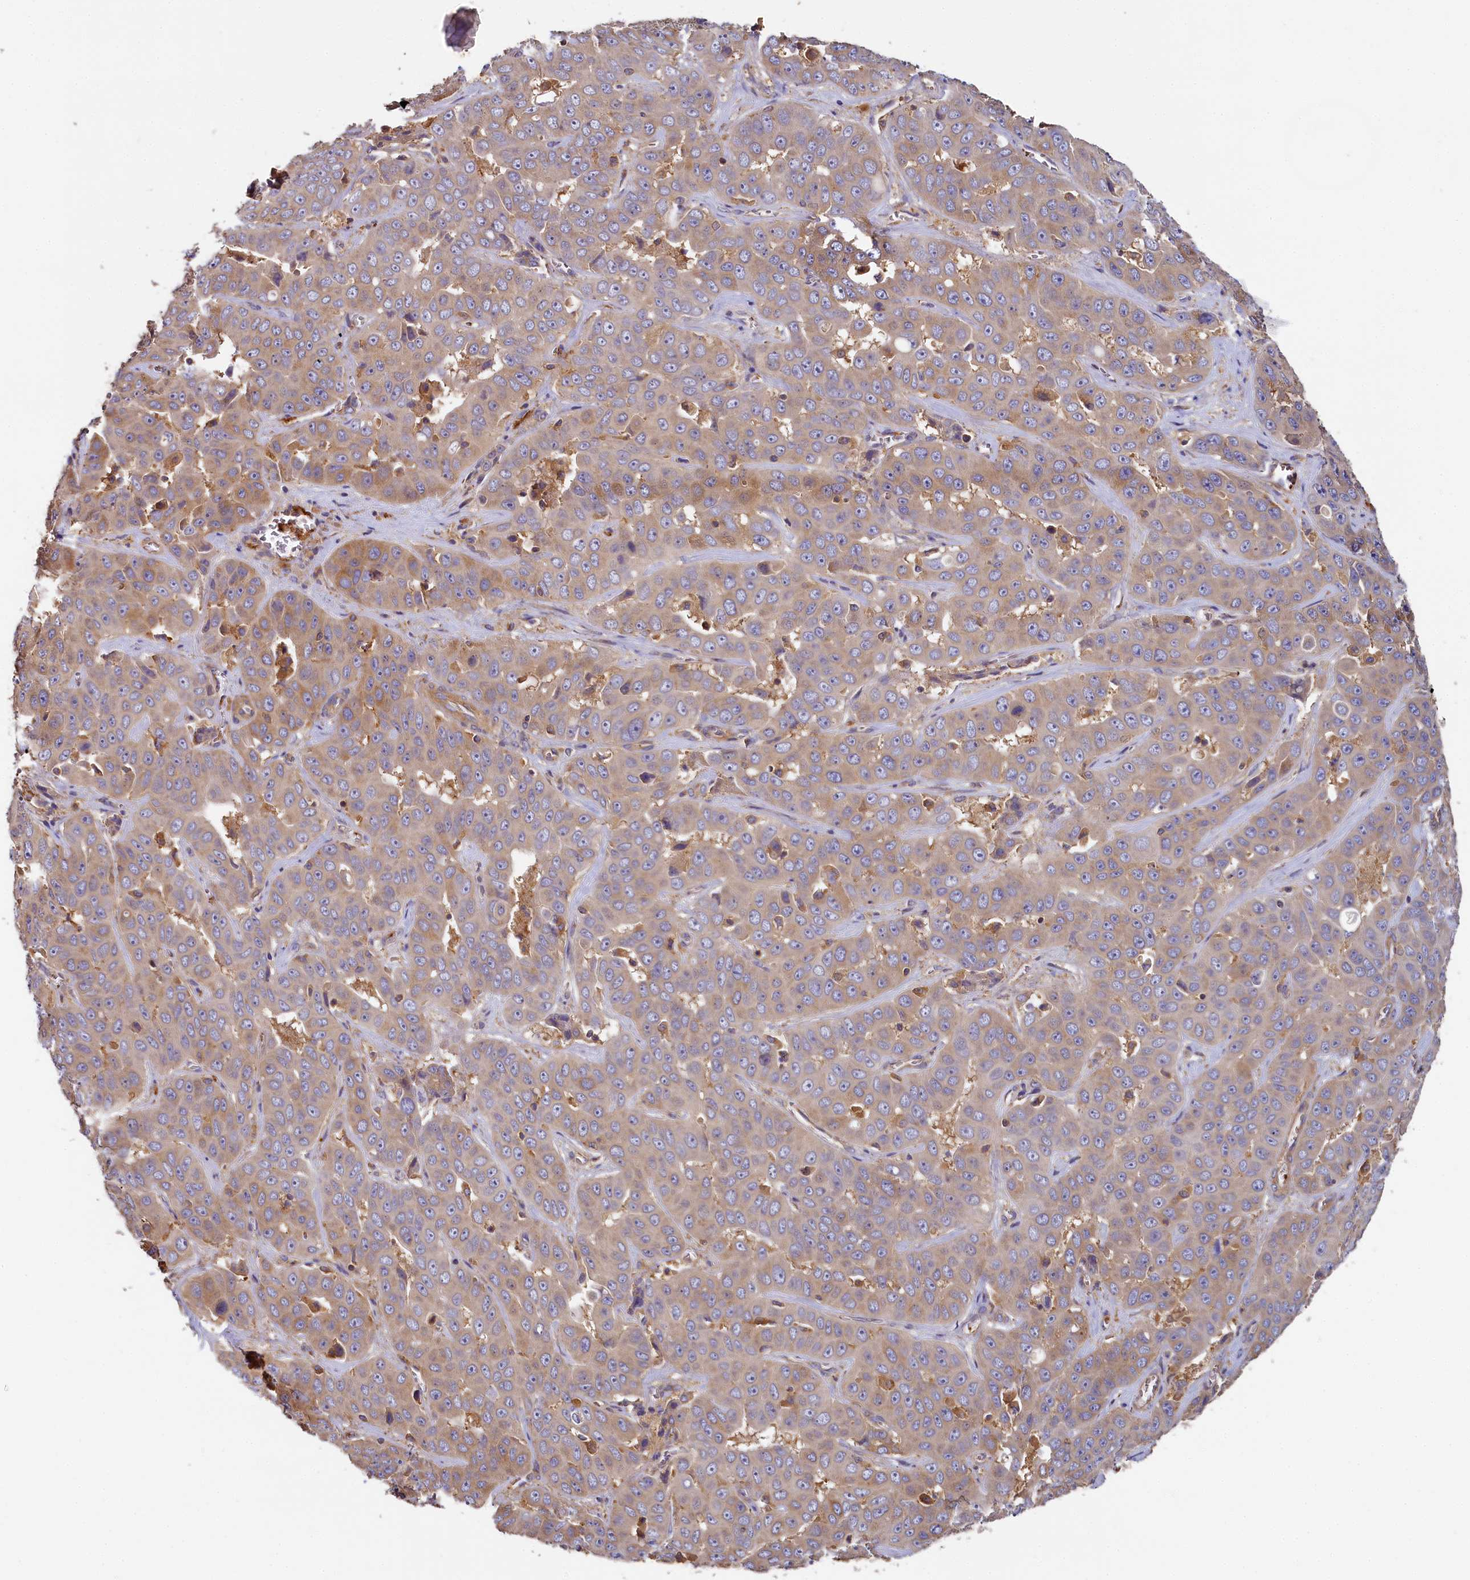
{"staining": {"intensity": "weak", "quantity": ">75%", "location": "cytoplasmic/membranous"}, "tissue": "liver cancer", "cell_type": "Tumor cells", "image_type": "cancer", "snomed": [{"axis": "morphology", "description": "Cholangiocarcinoma"}, {"axis": "topography", "description": "Liver"}], "caption": "IHC photomicrograph of neoplastic tissue: liver cancer (cholangiocarcinoma) stained using IHC reveals low levels of weak protein expression localized specifically in the cytoplasmic/membranous of tumor cells, appearing as a cytoplasmic/membranous brown color.", "gene": "PPIP5K1", "patient": {"sex": "female", "age": 52}}